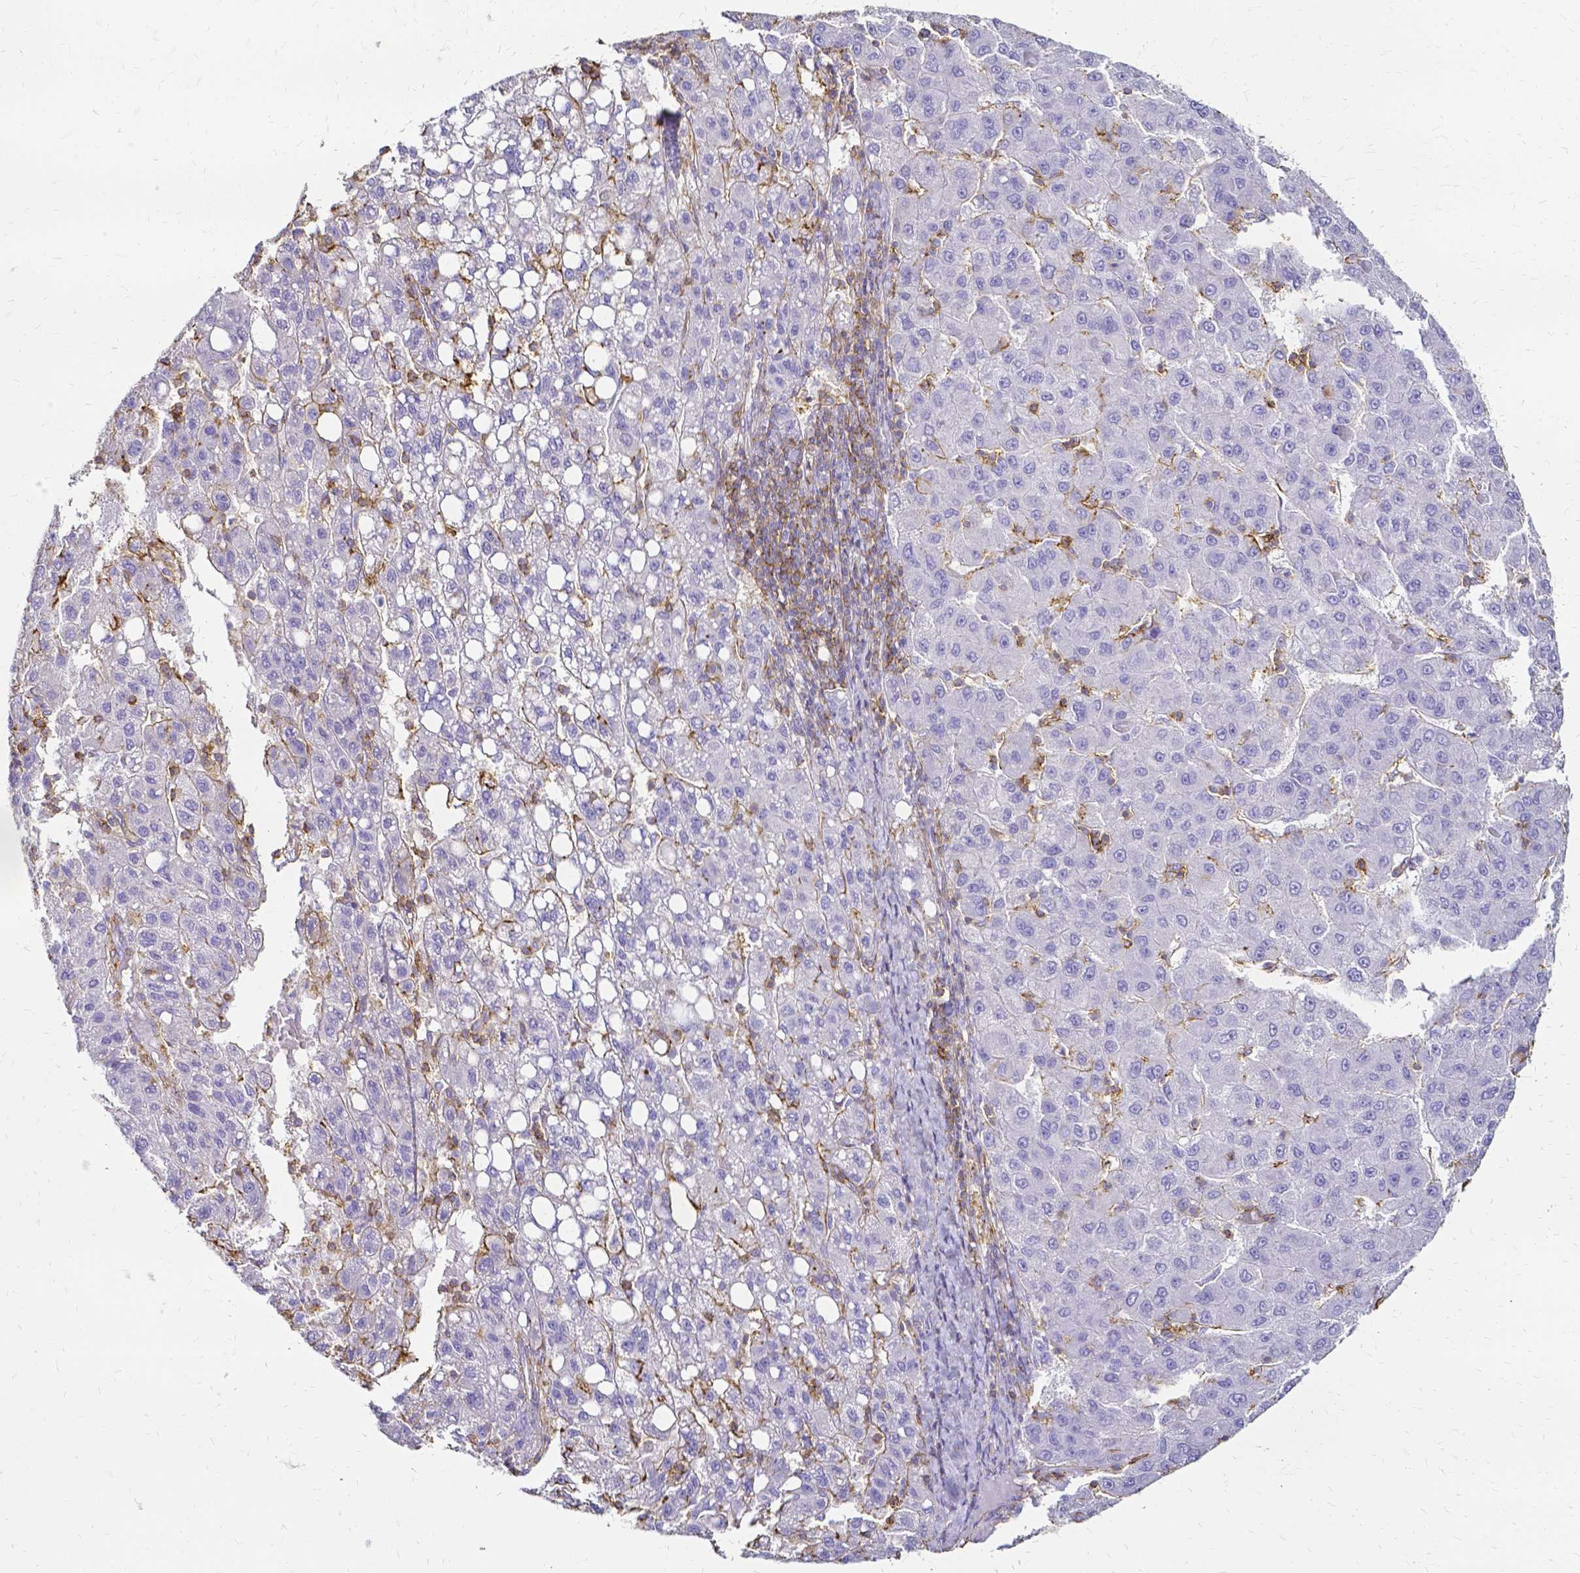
{"staining": {"intensity": "negative", "quantity": "none", "location": "none"}, "tissue": "liver cancer", "cell_type": "Tumor cells", "image_type": "cancer", "snomed": [{"axis": "morphology", "description": "Carcinoma, Hepatocellular, NOS"}, {"axis": "topography", "description": "Liver"}], "caption": "A high-resolution photomicrograph shows IHC staining of hepatocellular carcinoma (liver), which shows no significant expression in tumor cells. (DAB IHC visualized using brightfield microscopy, high magnification).", "gene": "HSPA12A", "patient": {"sex": "female", "age": 82}}